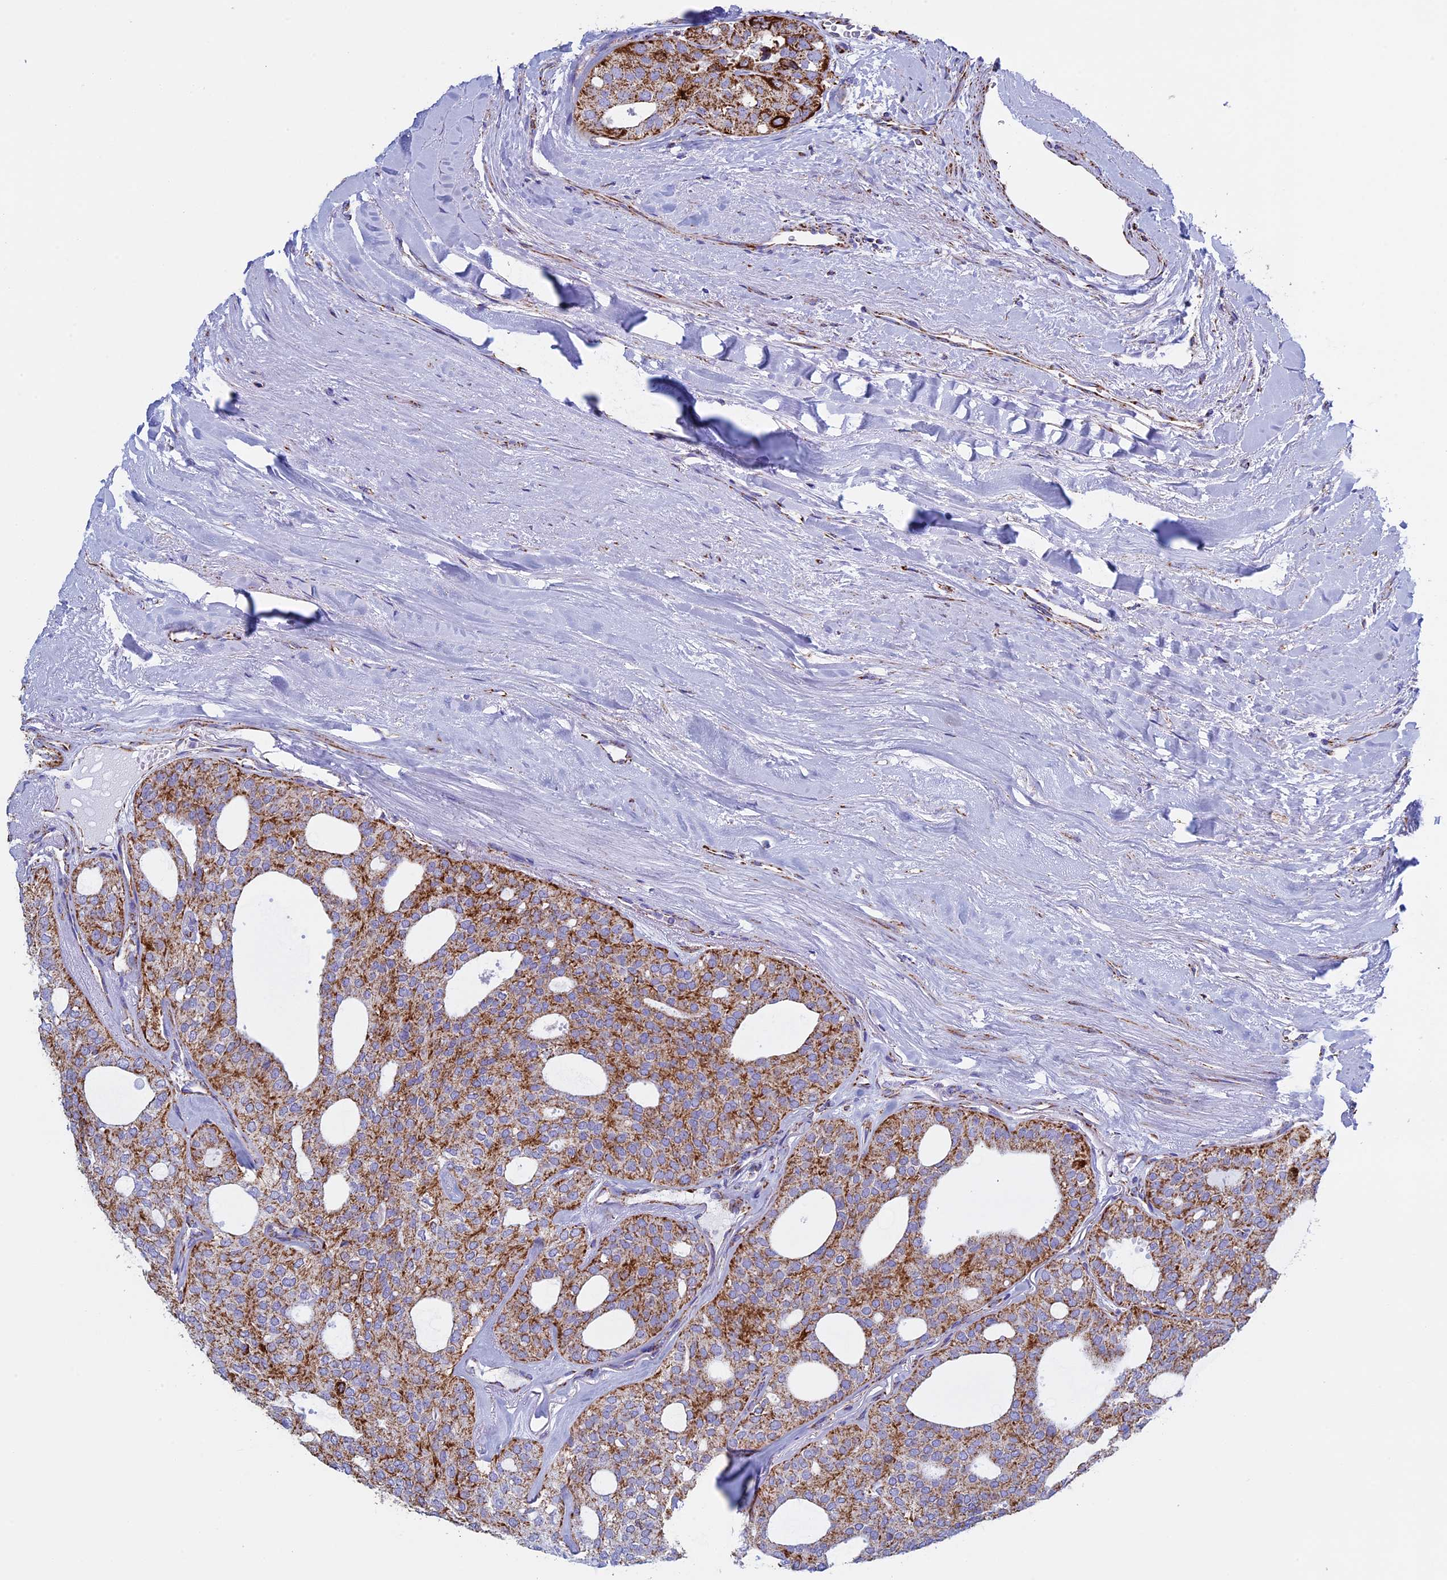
{"staining": {"intensity": "moderate", "quantity": ">75%", "location": "cytoplasmic/membranous"}, "tissue": "thyroid cancer", "cell_type": "Tumor cells", "image_type": "cancer", "snomed": [{"axis": "morphology", "description": "Follicular adenoma carcinoma, NOS"}, {"axis": "topography", "description": "Thyroid gland"}], "caption": "Immunohistochemical staining of human thyroid follicular adenoma carcinoma reveals medium levels of moderate cytoplasmic/membranous protein positivity in approximately >75% of tumor cells. Nuclei are stained in blue.", "gene": "UQCRFS1", "patient": {"sex": "male", "age": 75}}